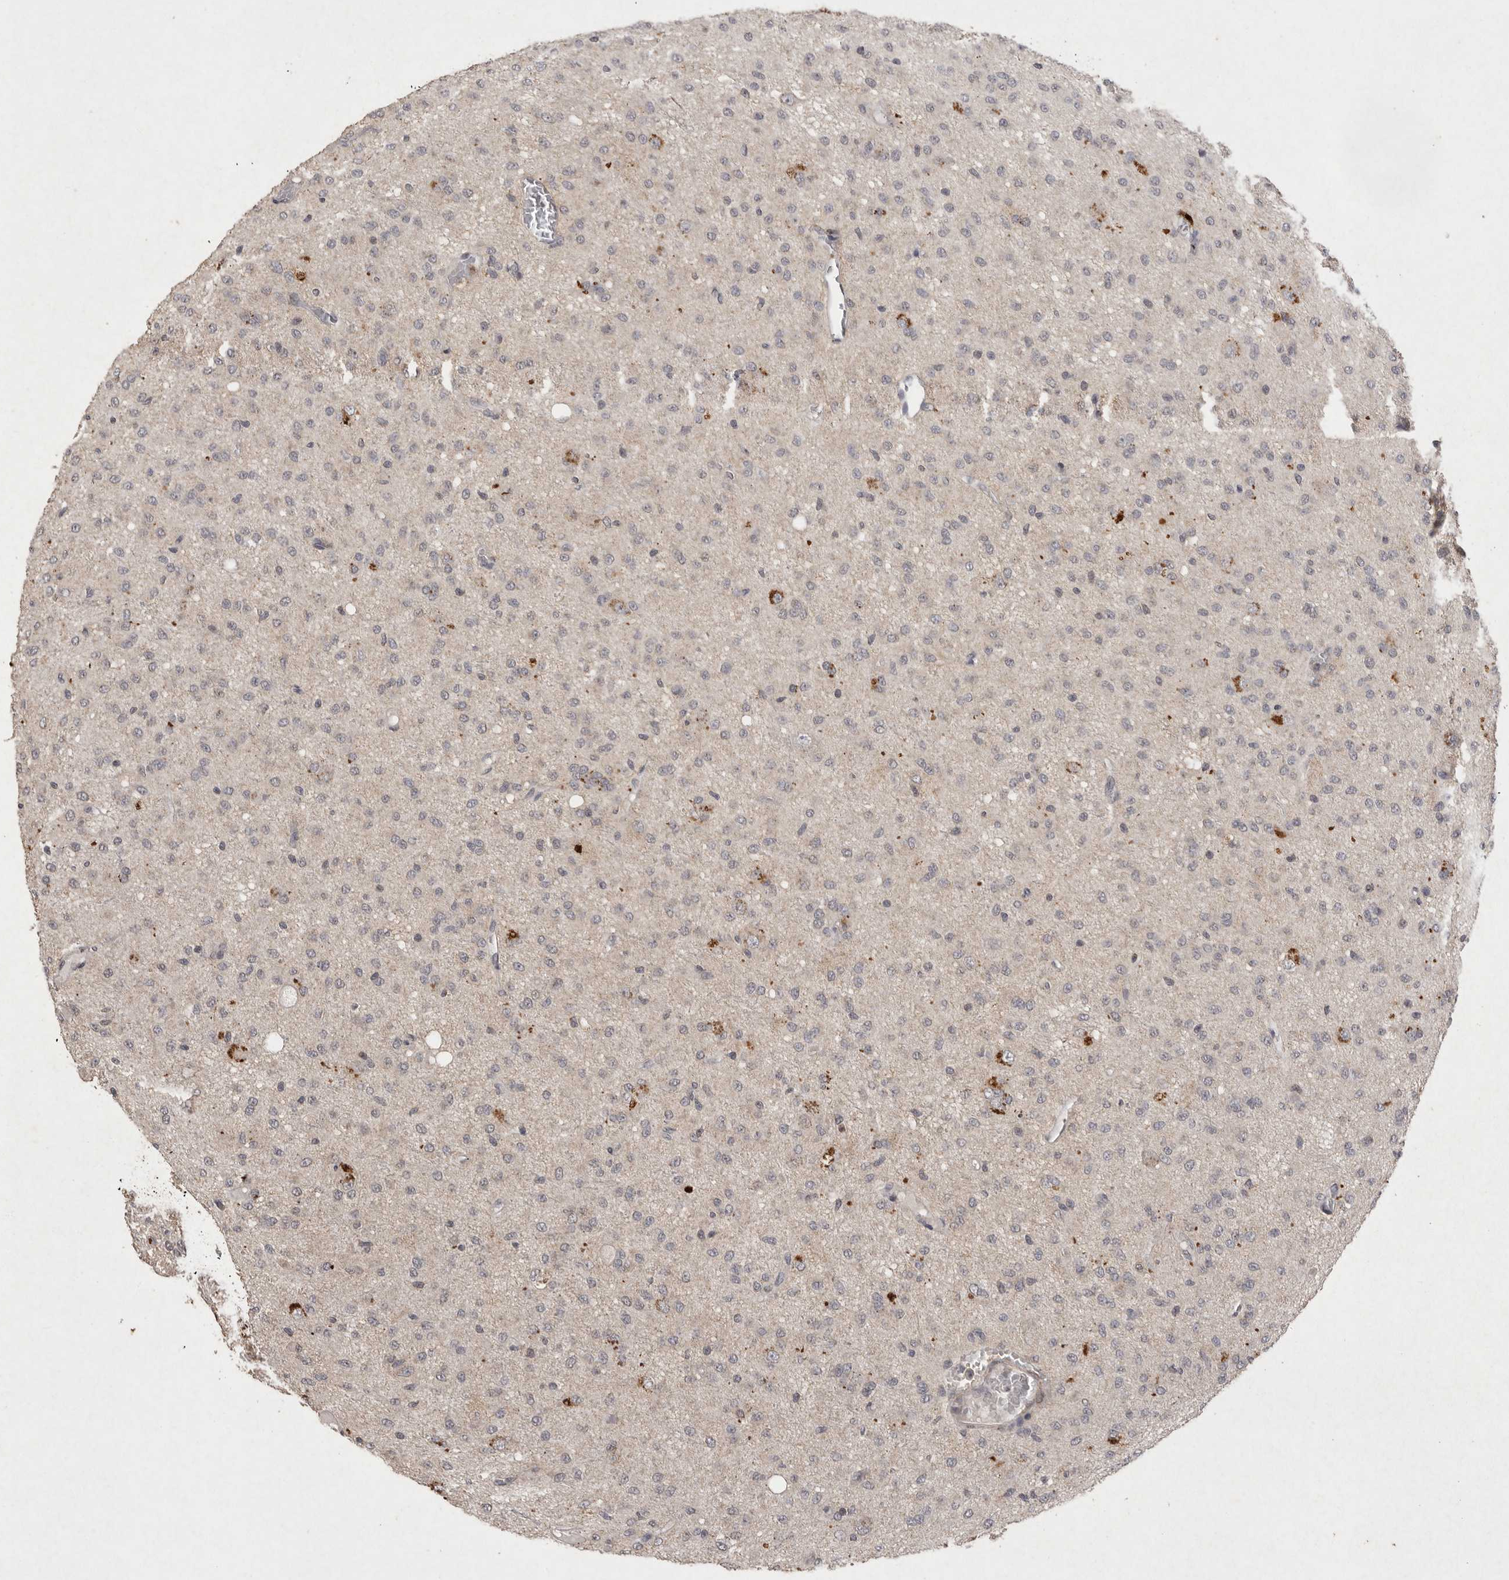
{"staining": {"intensity": "negative", "quantity": "none", "location": "none"}, "tissue": "glioma", "cell_type": "Tumor cells", "image_type": "cancer", "snomed": [{"axis": "morphology", "description": "Glioma, malignant, High grade"}, {"axis": "topography", "description": "Brain"}], "caption": "An image of glioma stained for a protein reveals no brown staining in tumor cells.", "gene": "APLNR", "patient": {"sex": "female", "age": 59}}